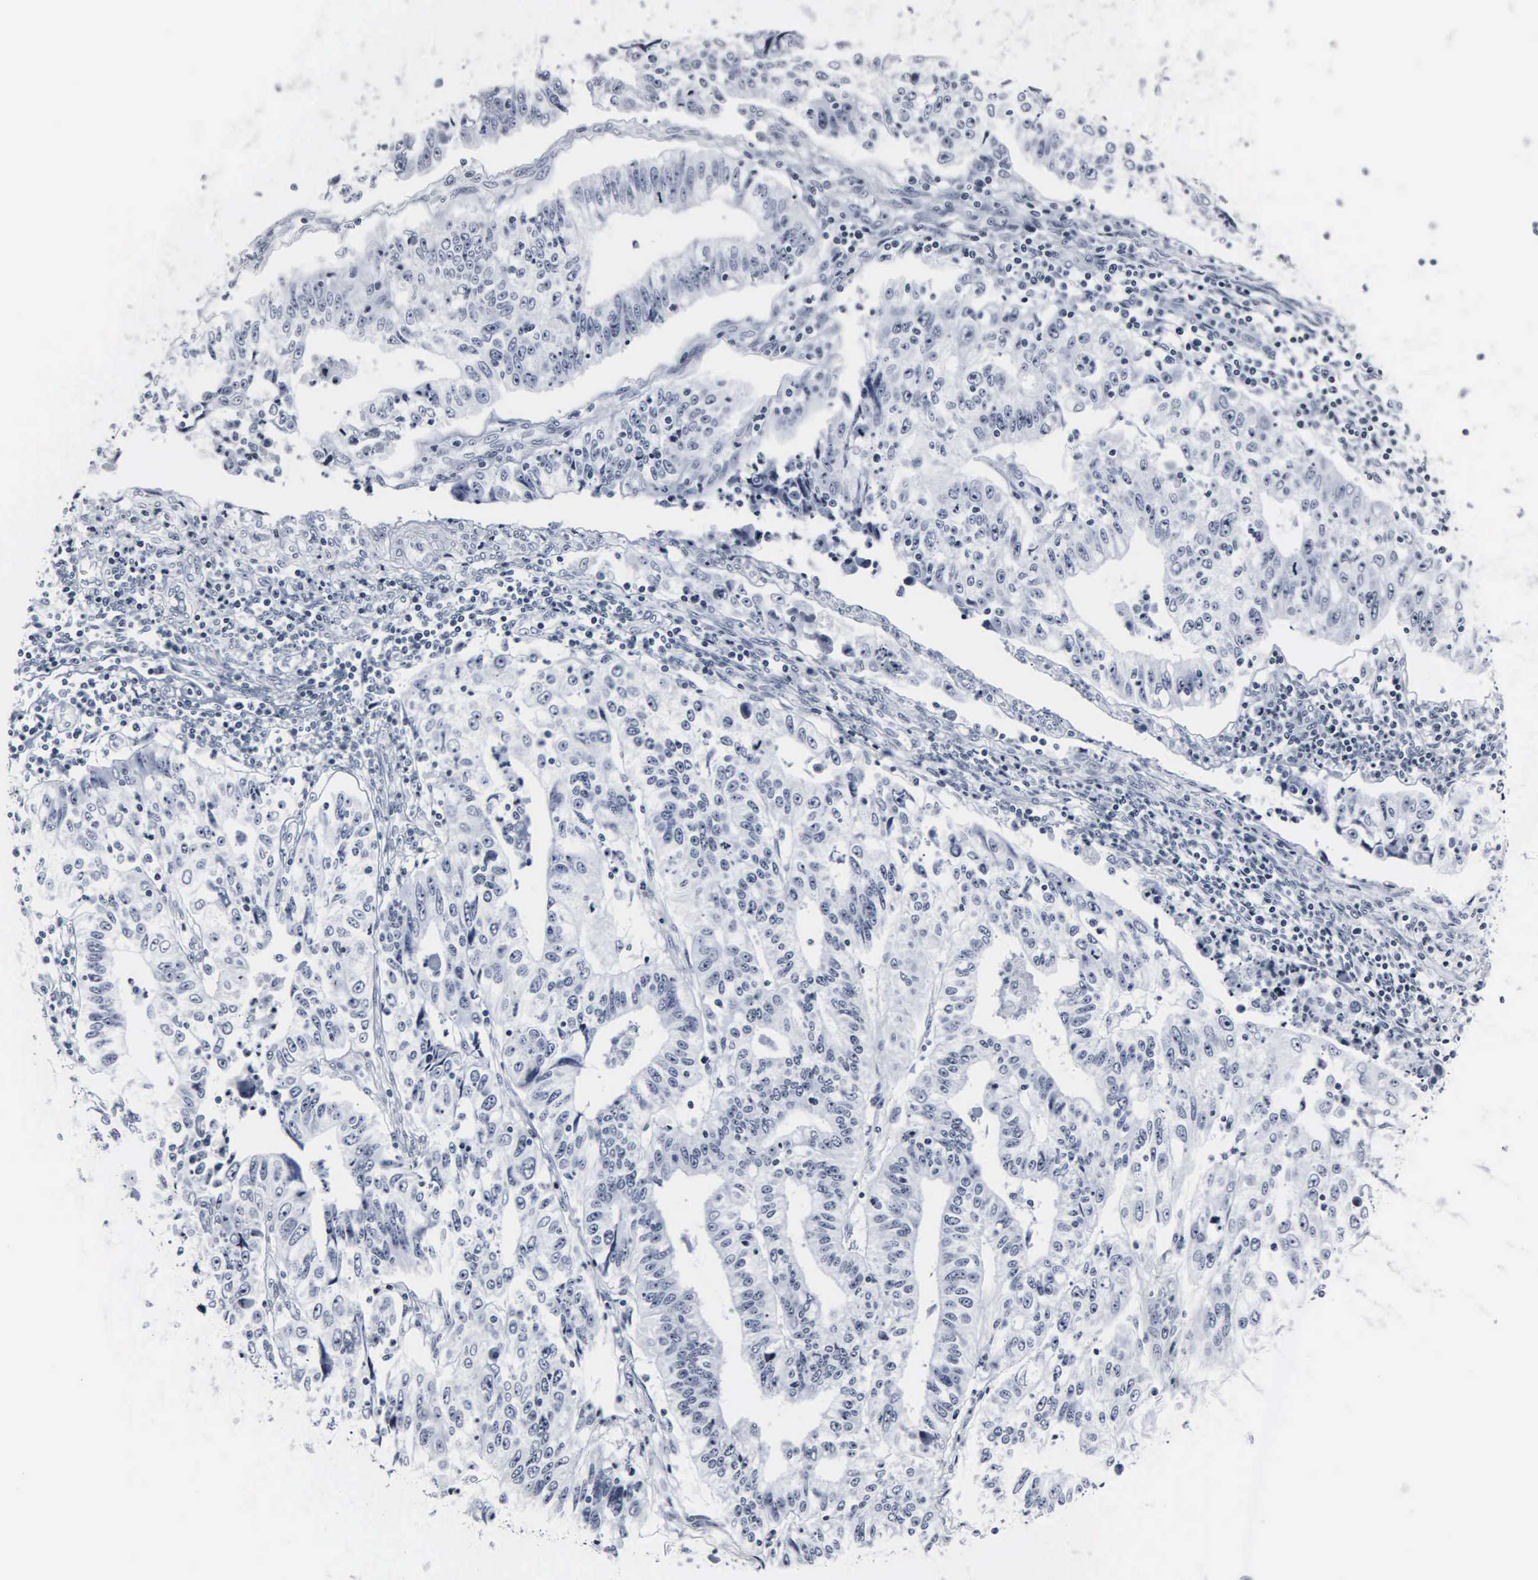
{"staining": {"intensity": "negative", "quantity": "none", "location": "none"}, "tissue": "endometrial cancer", "cell_type": "Tumor cells", "image_type": "cancer", "snomed": [{"axis": "morphology", "description": "Adenocarcinoma, NOS"}, {"axis": "topography", "description": "Endometrium"}], "caption": "The histopathology image exhibits no staining of tumor cells in adenocarcinoma (endometrial).", "gene": "DGCR2", "patient": {"sex": "female", "age": 42}}